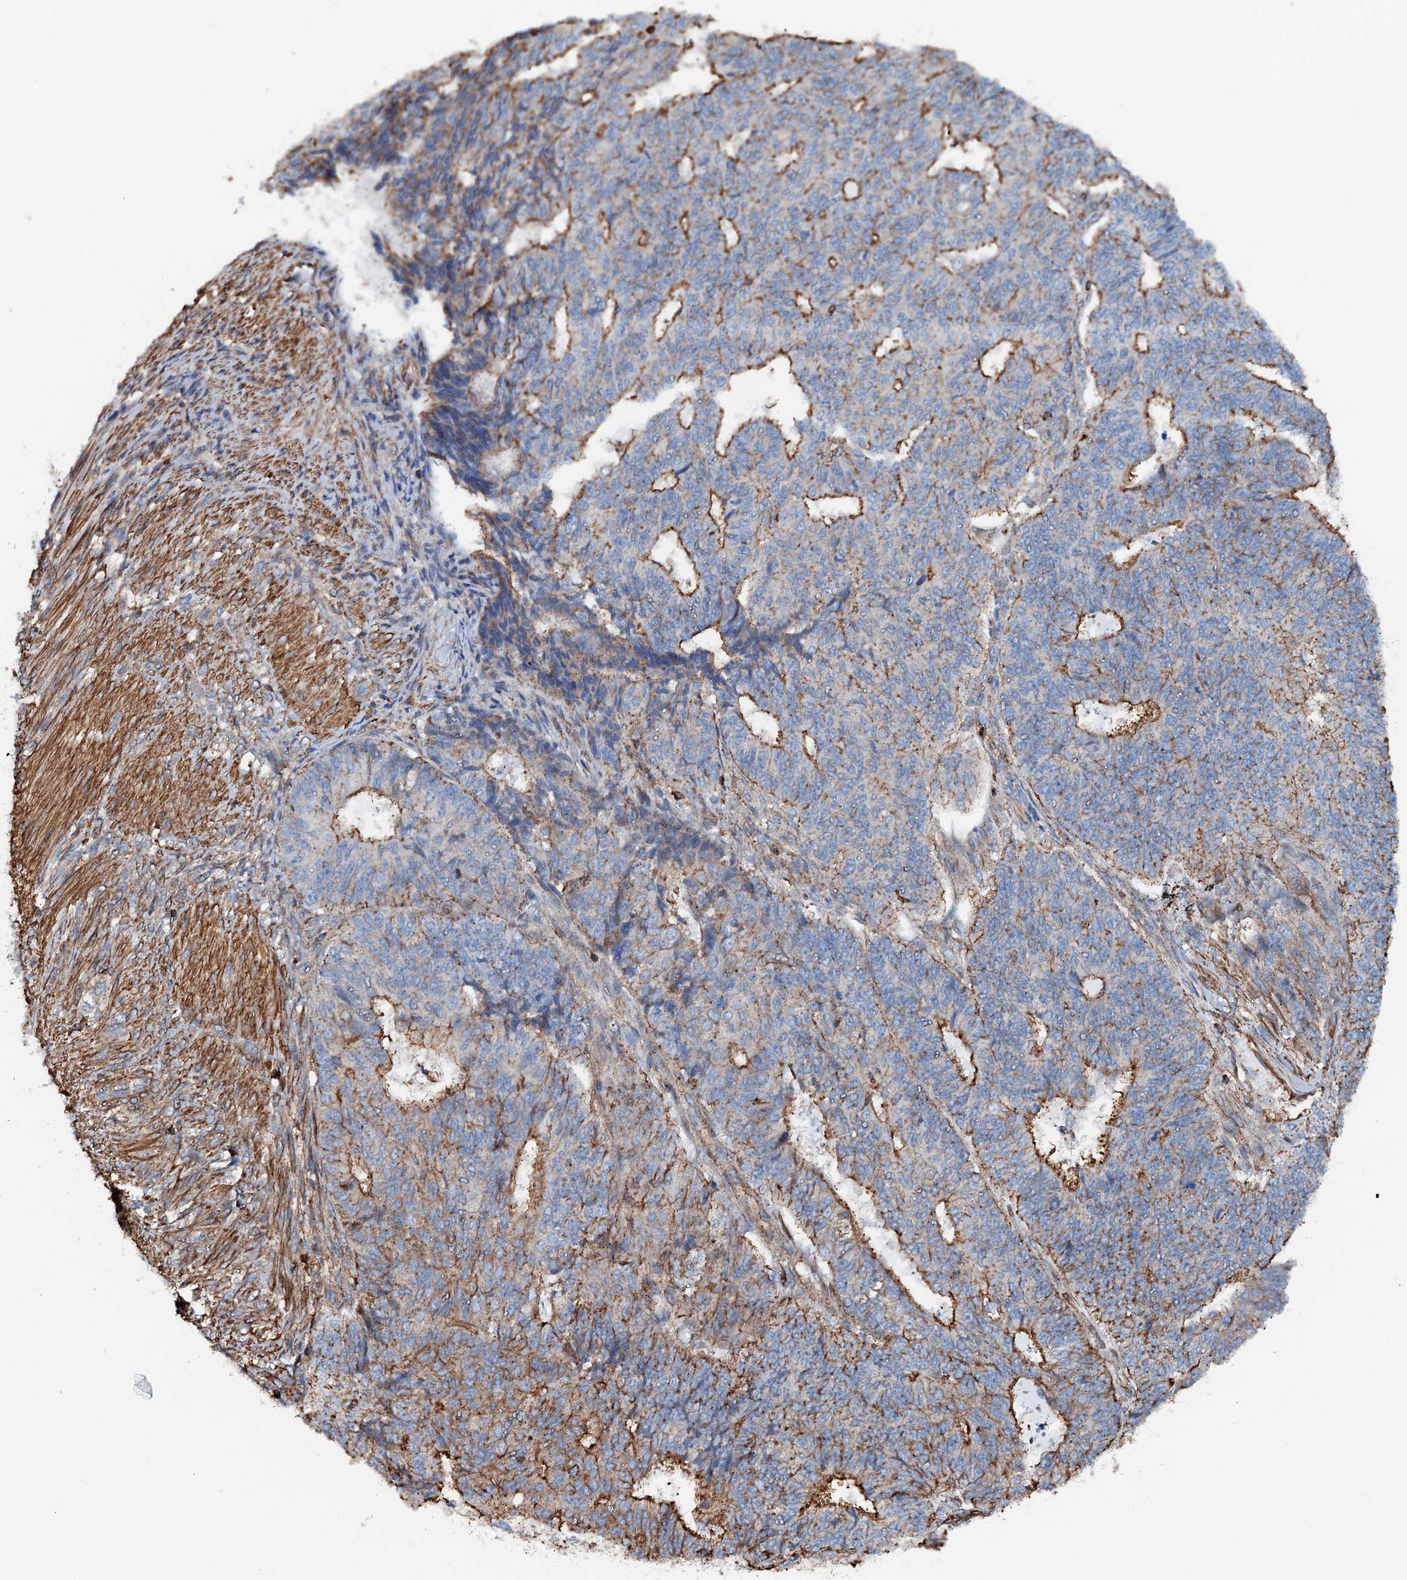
{"staining": {"intensity": "moderate", "quantity": "25%-75%", "location": "cytoplasmic/membranous"}, "tissue": "endometrial cancer", "cell_type": "Tumor cells", "image_type": "cancer", "snomed": [{"axis": "morphology", "description": "Adenocarcinoma, NOS"}, {"axis": "topography", "description": "Endometrium"}], "caption": "Endometrial cancer was stained to show a protein in brown. There is medium levels of moderate cytoplasmic/membranous expression in approximately 25%-75% of tumor cells.", "gene": "INTS10", "patient": {"sex": "female", "age": 32}}